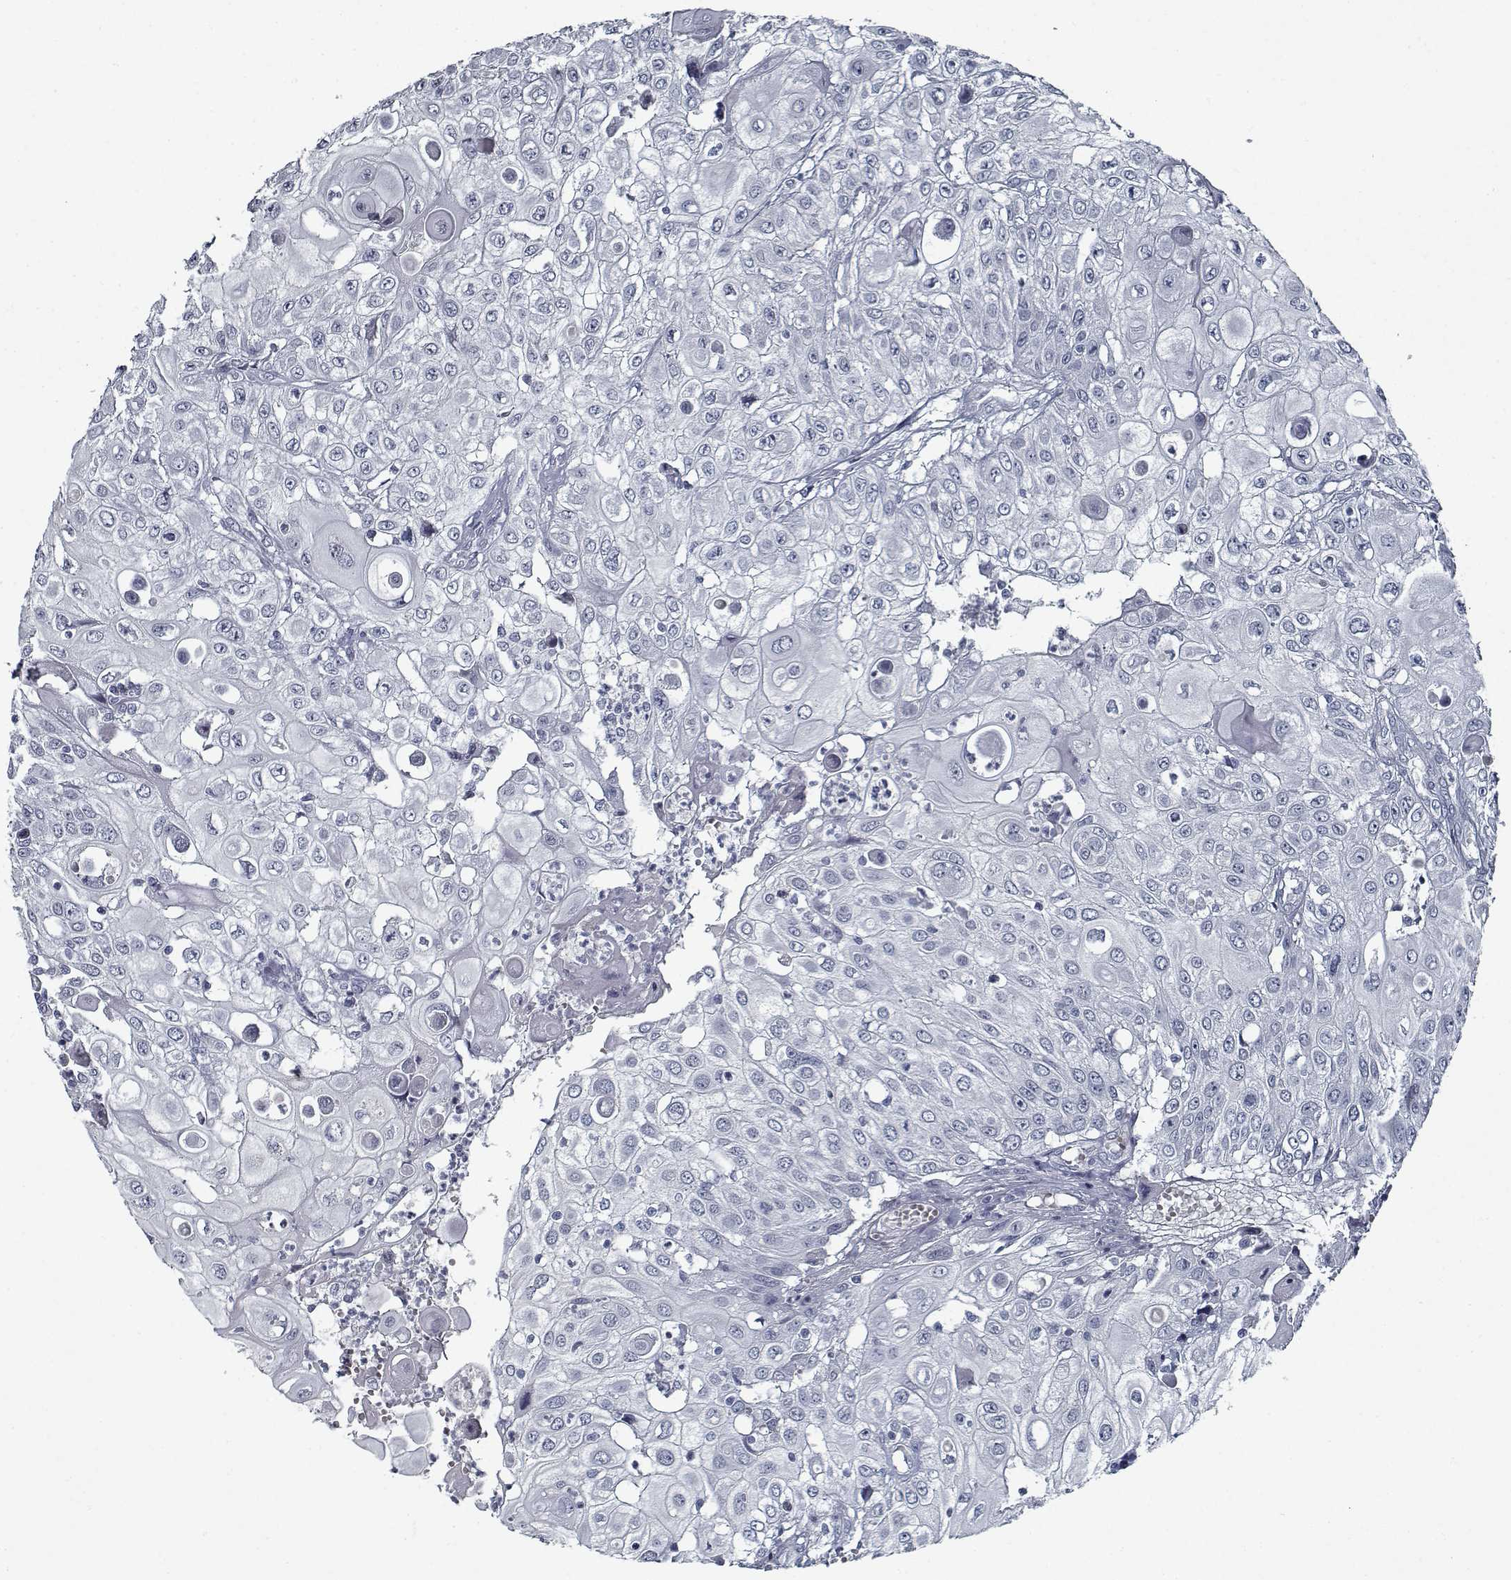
{"staining": {"intensity": "negative", "quantity": "none", "location": "none"}, "tissue": "urothelial cancer", "cell_type": "Tumor cells", "image_type": "cancer", "snomed": [{"axis": "morphology", "description": "Urothelial carcinoma, High grade"}, {"axis": "topography", "description": "Urinary bladder"}], "caption": "A high-resolution histopathology image shows immunohistochemistry staining of high-grade urothelial carcinoma, which demonstrates no significant staining in tumor cells.", "gene": "GAD2", "patient": {"sex": "female", "age": 79}}